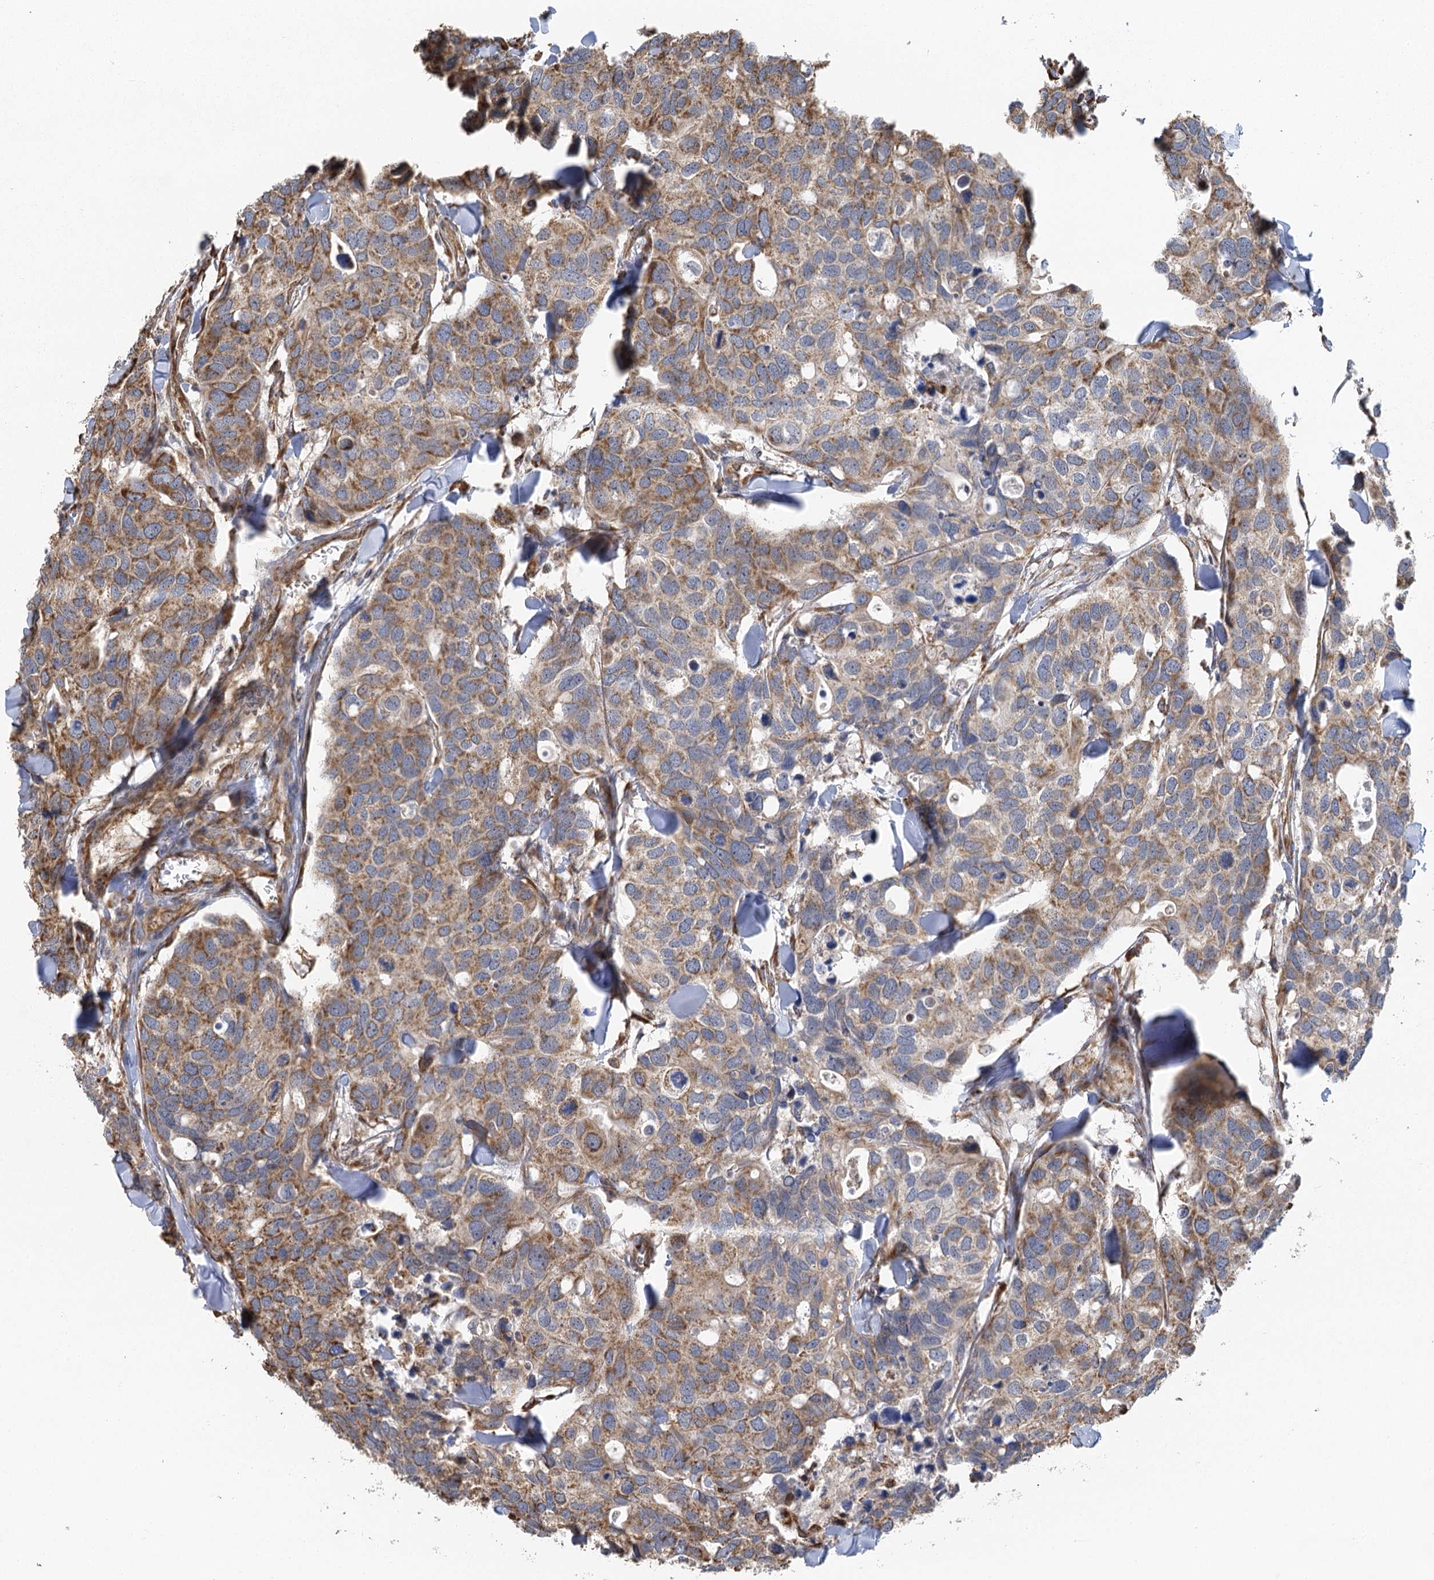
{"staining": {"intensity": "moderate", "quantity": "25%-75%", "location": "cytoplasmic/membranous"}, "tissue": "breast cancer", "cell_type": "Tumor cells", "image_type": "cancer", "snomed": [{"axis": "morphology", "description": "Duct carcinoma"}, {"axis": "topography", "description": "Breast"}], "caption": "A brown stain labels moderate cytoplasmic/membranous expression of a protein in breast cancer tumor cells.", "gene": "IL11RA", "patient": {"sex": "female", "age": 83}}